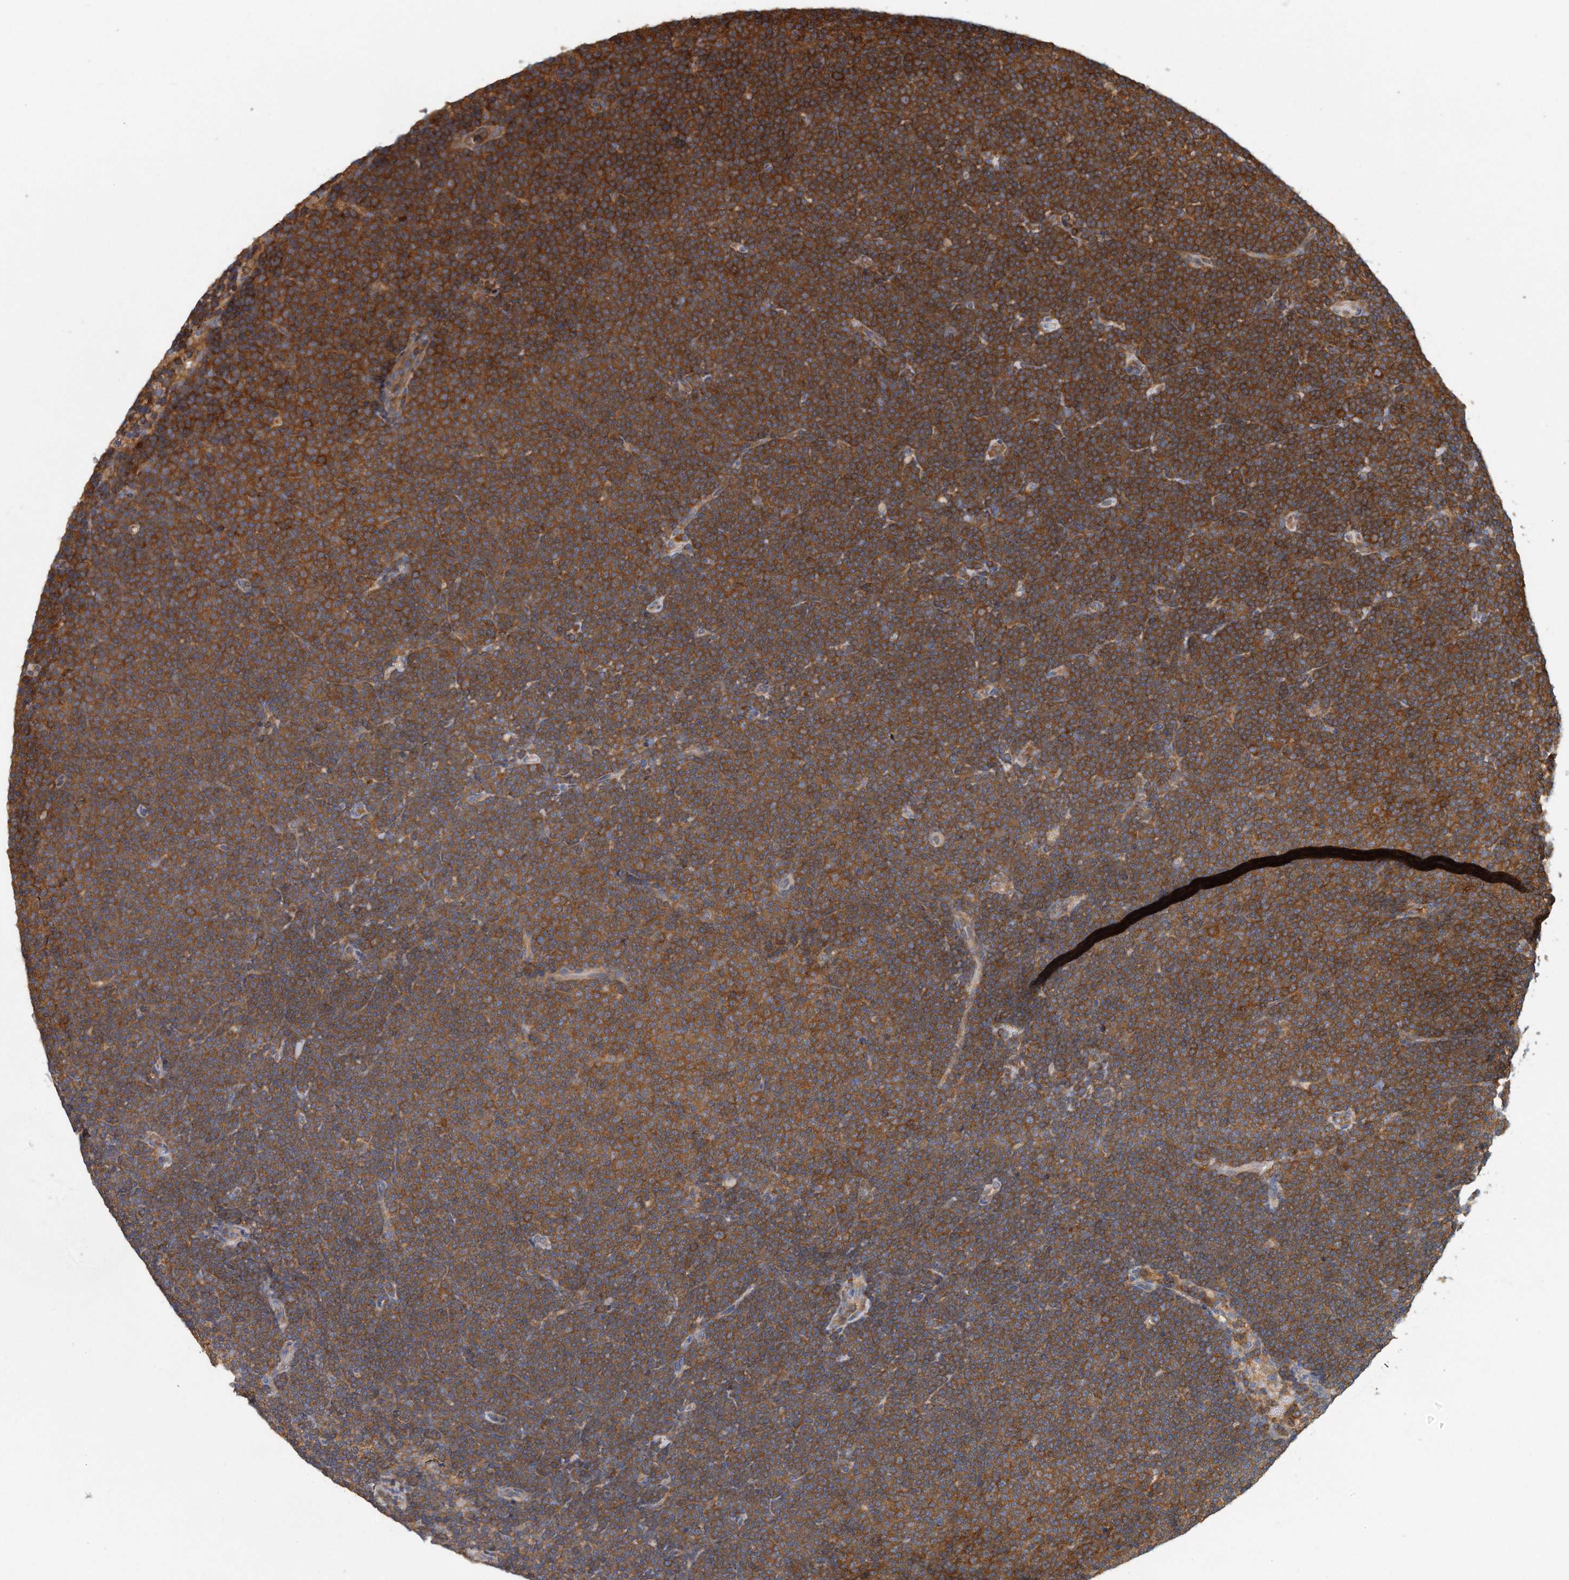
{"staining": {"intensity": "strong", "quantity": ">75%", "location": "cytoplasmic/membranous"}, "tissue": "lymphoma", "cell_type": "Tumor cells", "image_type": "cancer", "snomed": [{"axis": "morphology", "description": "Malignant lymphoma, non-Hodgkin's type, Low grade"}, {"axis": "topography", "description": "Lymph node"}], "caption": "DAB (3,3'-diaminobenzidine) immunohistochemical staining of lymphoma reveals strong cytoplasmic/membranous protein staining in approximately >75% of tumor cells. The staining was performed using DAB to visualize the protein expression in brown, while the nuclei were stained in blue with hematoxylin (Magnification: 20x).", "gene": "EIF3I", "patient": {"sex": "female", "age": 53}}